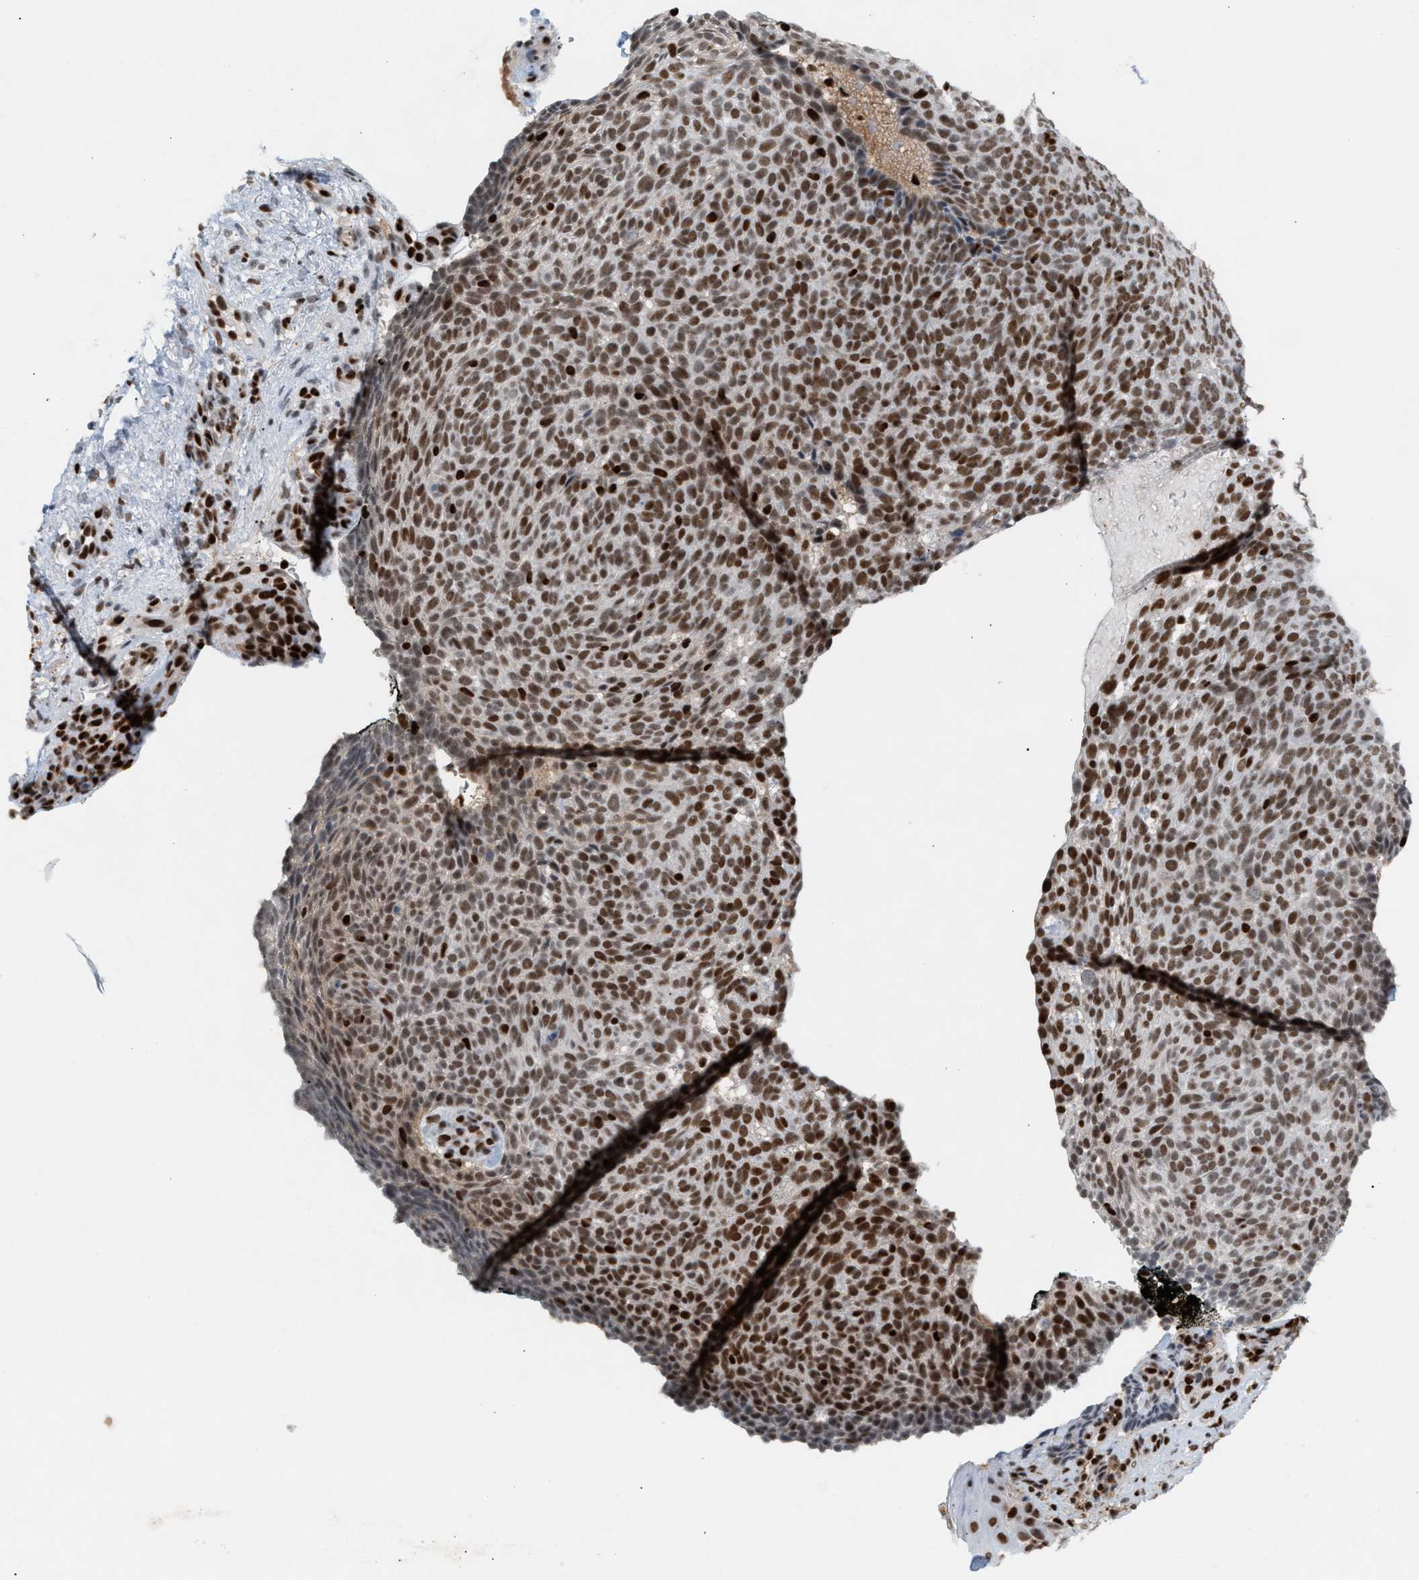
{"staining": {"intensity": "strong", "quantity": ">75%", "location": "nuclear"}, "tissue": "skin cancer", "cell_type": "Tumor cells", "image_type": "cancer", "snomed": [{"axis": "morphology", "description": "Basal cell carcinoma"}, {"axis": "topography", "description": "Skin"}], "caption": "Immunohistochemistry of human skin cancer (basal cell carcinoma) exhibits high levels of strong nuclear positivity in about >75% of tumor cells. The protein is stained brown, and the nuclei are stained in blue (DAB (3,3'-diaminobenzidine) IHC with brightfield microscopy, high magnification).", "gene": "RNASEK-C17orf49", "patient": {"sex": "male", "age": 61}}